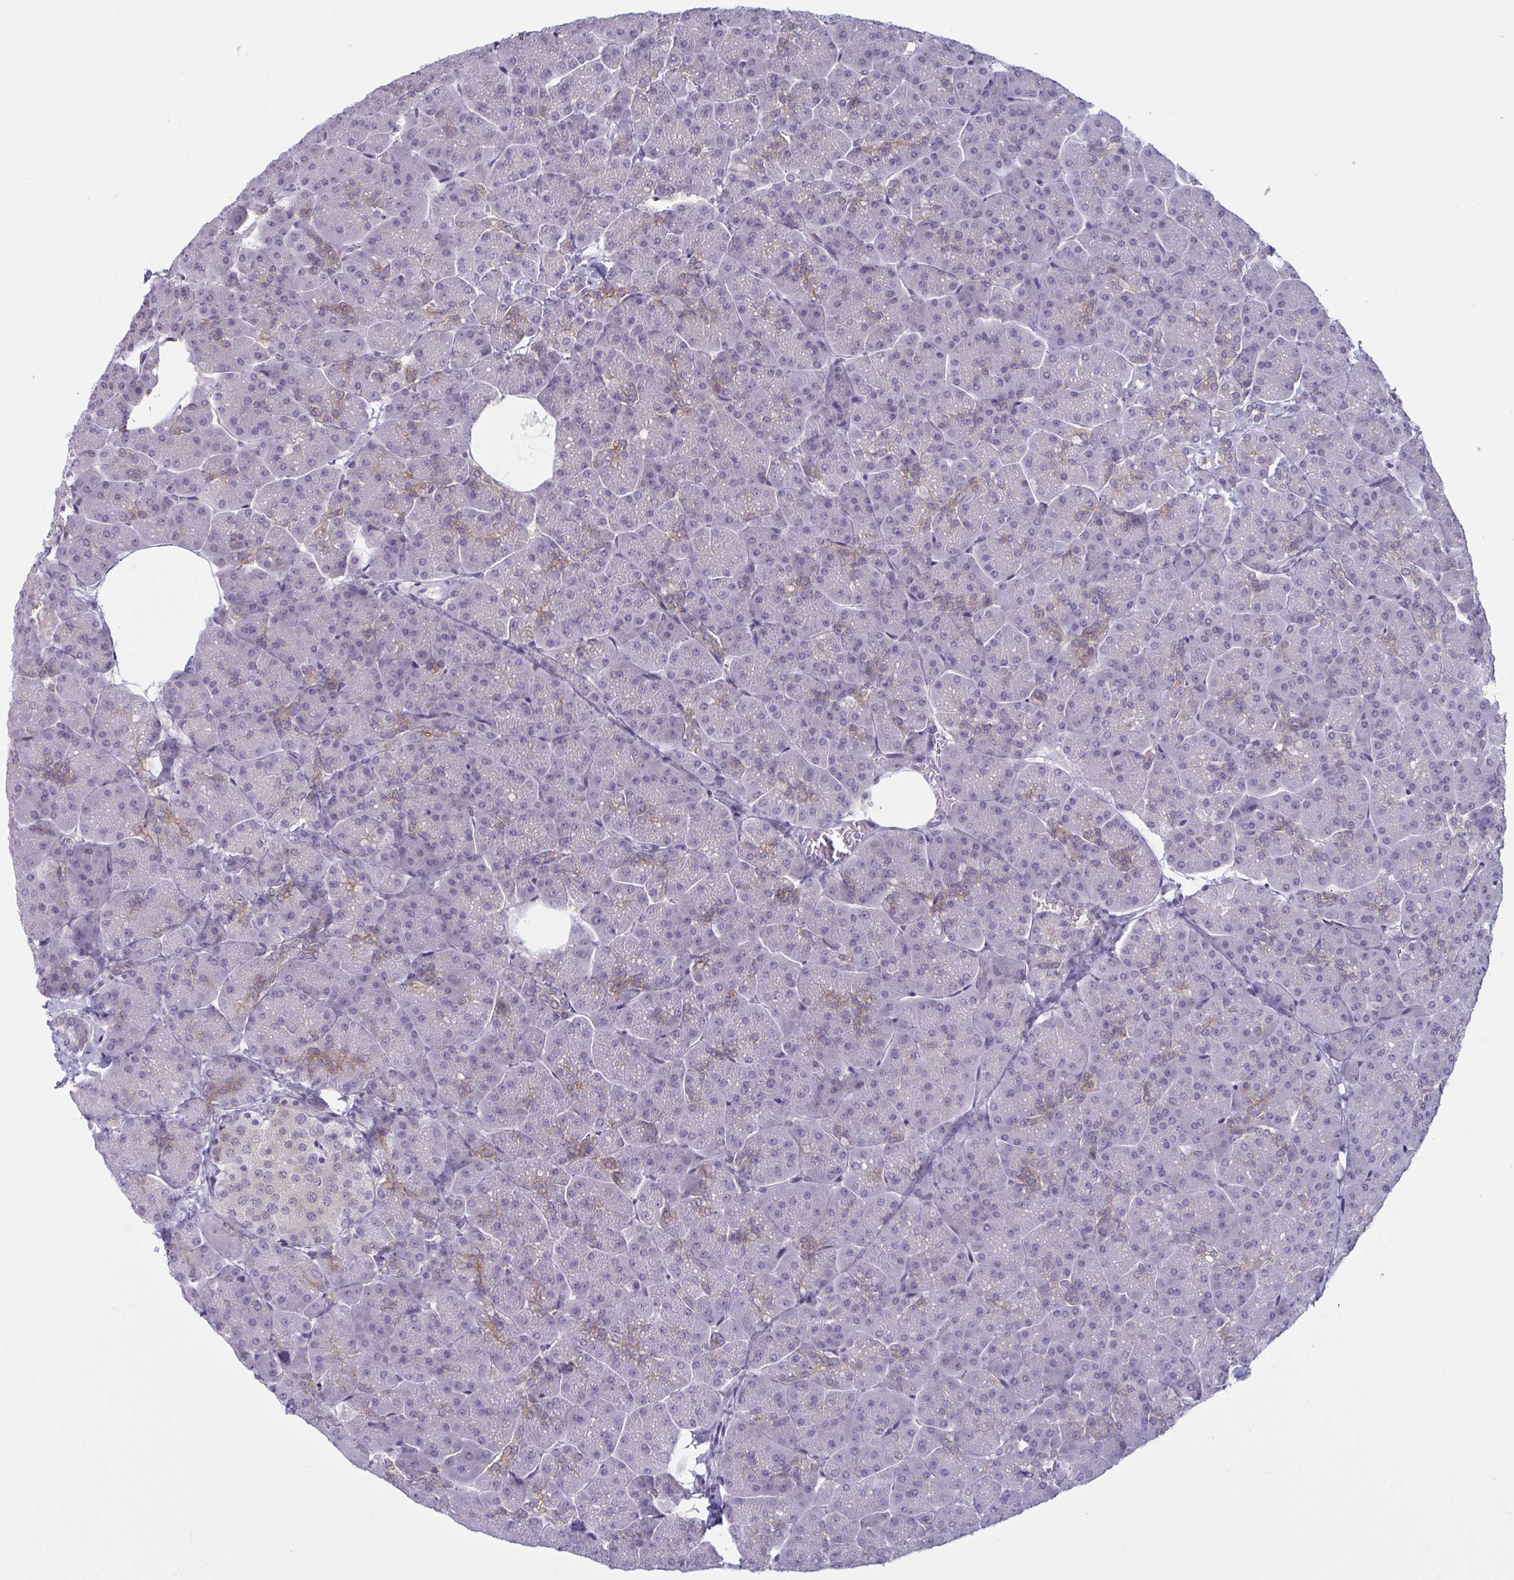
{"staining": {"intensity": "moderate", "quantity": "<25%", "location": "cytoplasmic/membranous"}, "tissue": "pancreas", "cell_type": "Exocrine glandular cells", "image_type": "normal", "snomed": [{"axis": "morphology", "description": "Normal tissue, NOS"}, {"axis": "topography", "description": "Pancreas"}, {"axis": "topography", "description": "Peripheral nerve tissue"}], "caption": "The image displays a brown stain indicating the presence of a protein in the cytoplasmic/membranous of exocrine glandular cells in pancreas. (DAB = brown stain, brightfield microscopy at high magnification).", "gene": "TBC1D4", "patient": {"sex": "male", "age": 54}}